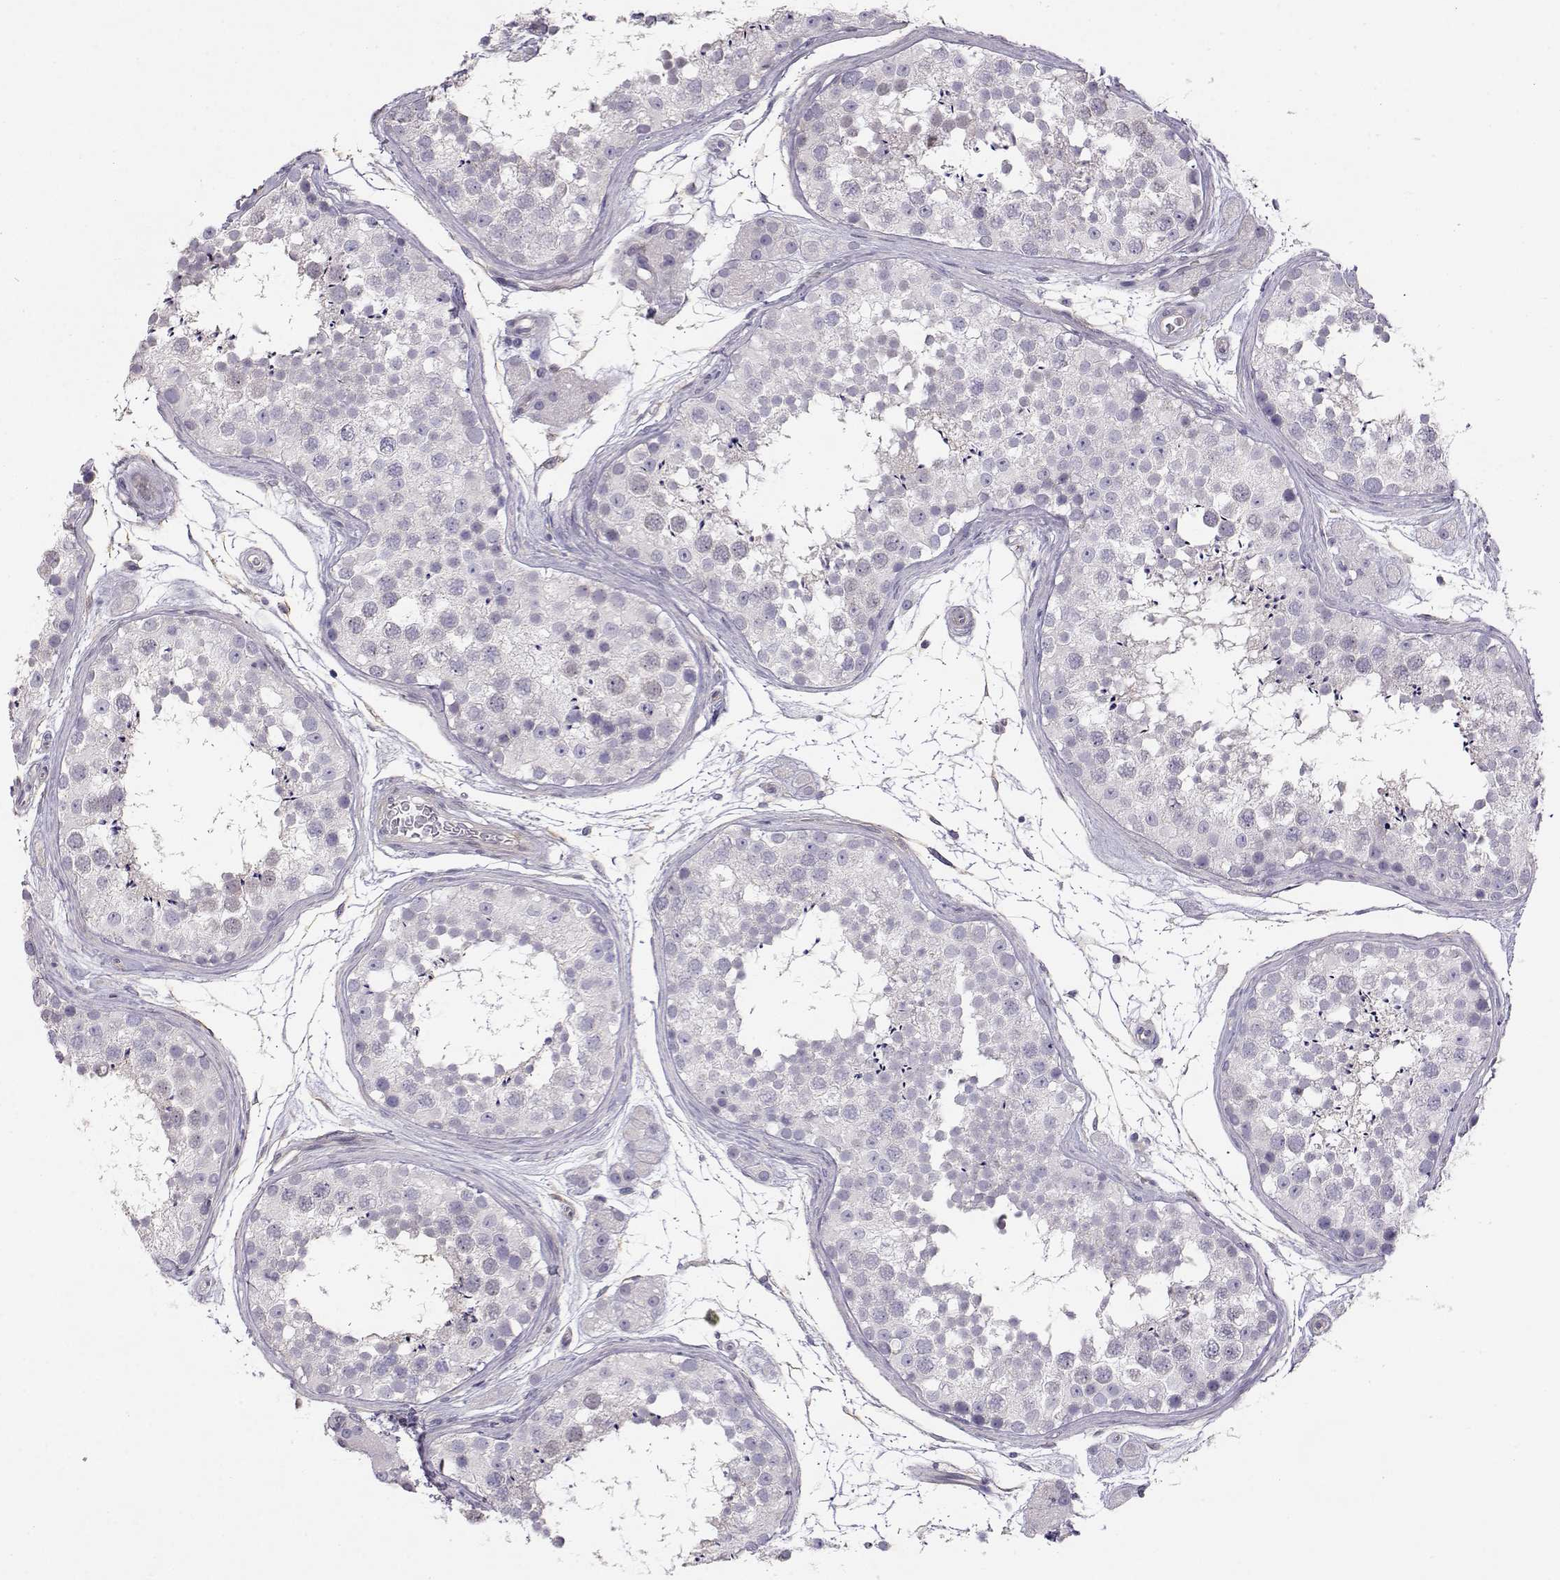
{"staining": {"intensity": "negative", "quantity": "none", "location": "none"}, "tissue": "testis", "cell_type": "Cells in seminiferous ducts", "image_type": "normal", "snomed": [{"axis": "morphology", "description": "Normal tissue, NOS"}, {"axis": "topography", "description": "Testis"}], "caption": "High power microscopy photomicrograph of an immunohistochemistry micrograph of unremarkable testis, revealing no significant staining in cells in seminiferous ducts. (DAB (3,3'-diaminobenzidine) immunohistochemistry (IHC) with hematoxylin counter stain).", "gene": "ENDOU", "patient": {"sex": "male", "age": 41}}